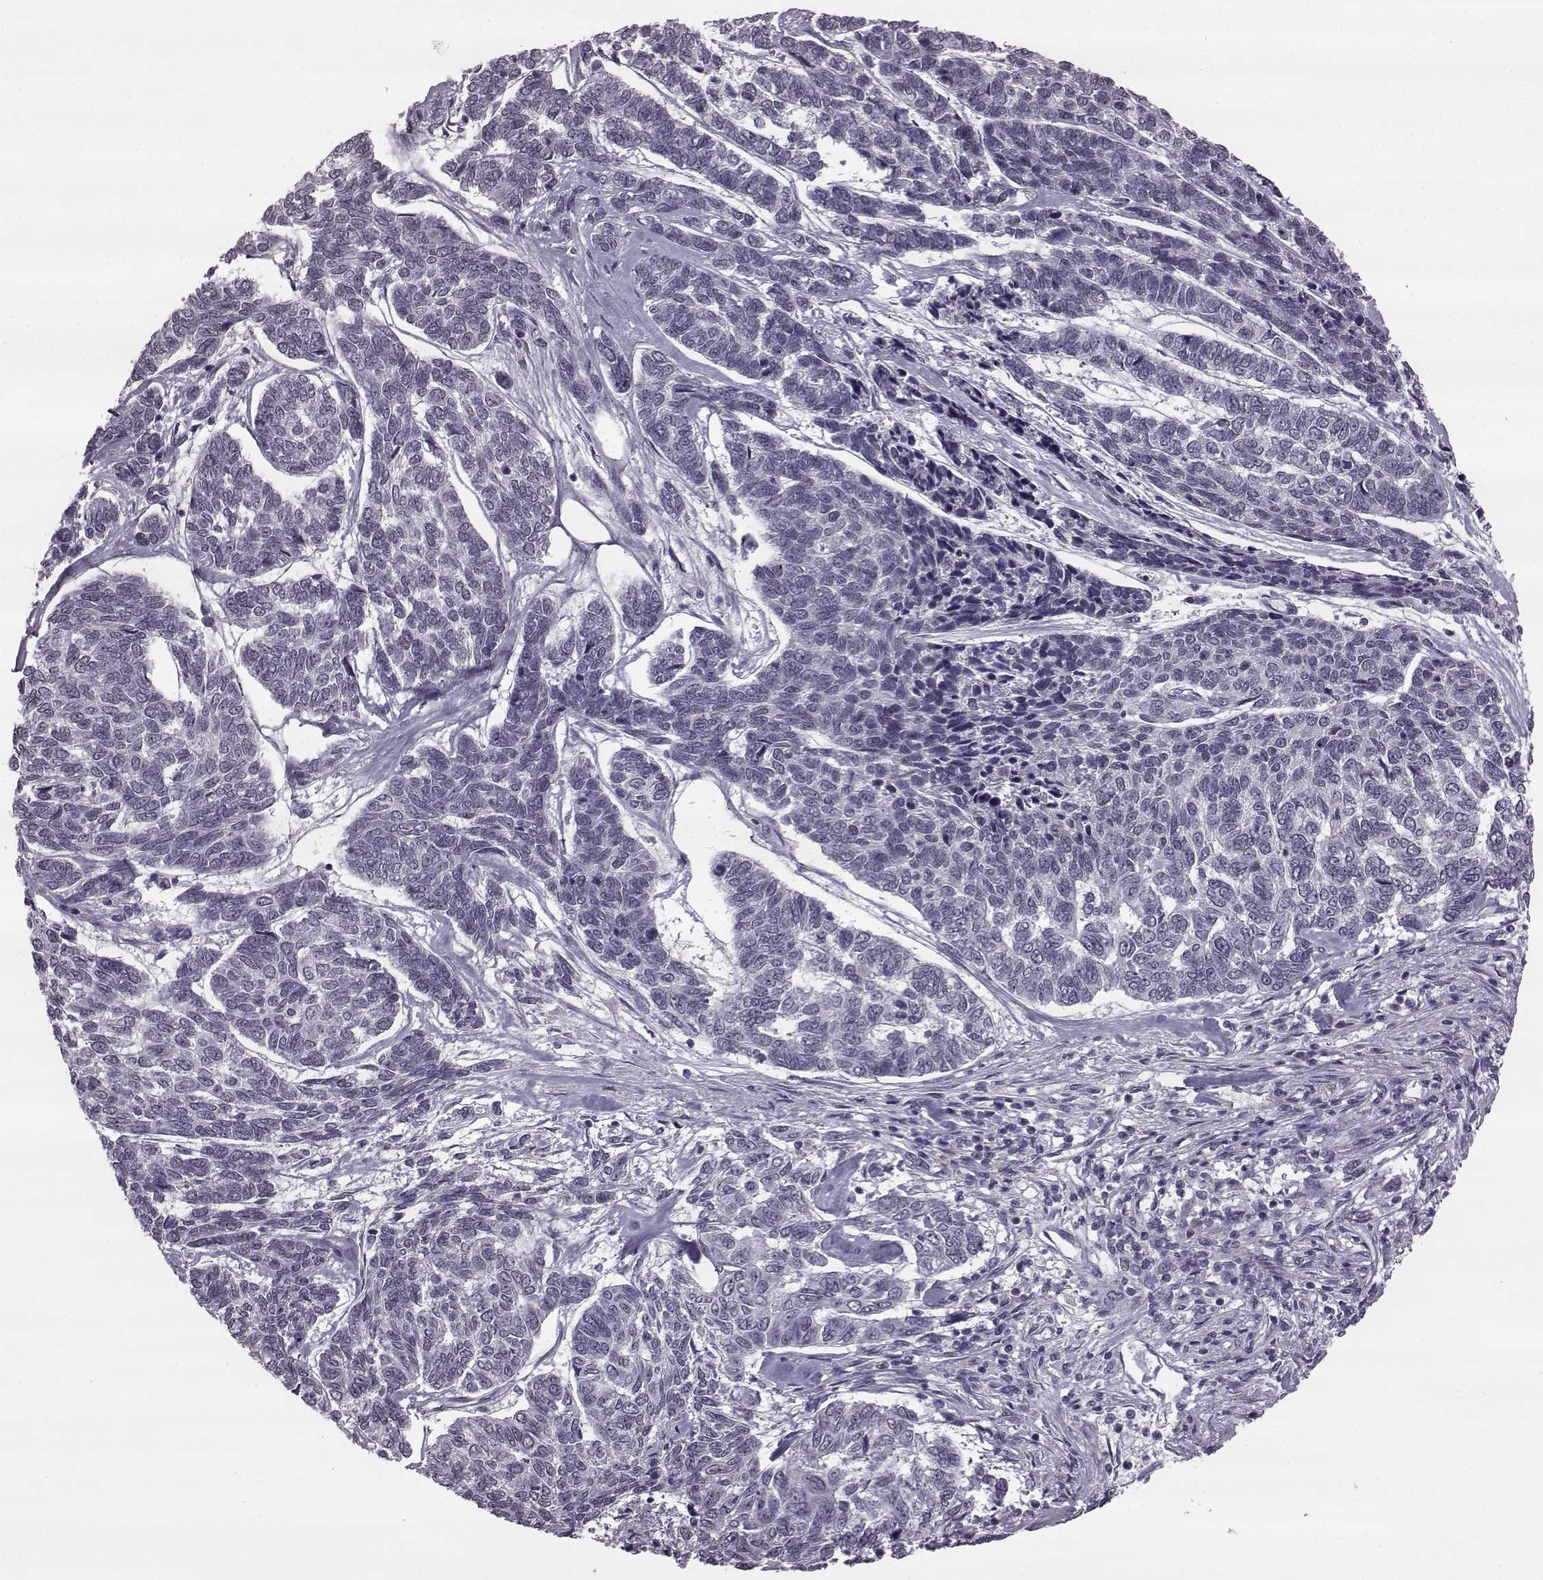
{"staining": {"intensity": "negative", "quantity": "none", "location": "none"}, "tissue": "skin cancer", "cell_type": "Tumor cells", "image_type": "cancer", "snomed": [{"axis": "morphology", "description": "Basal cell carcinoma"}, {"axis": "topography", "description": "Skin"}], "caption": "Immunohistochemistry (IHC) image of skin cancer (basal cell carcinoma) stained for a protein (brown), which demonstrates no expression in tumor cells.", "gene": "SLC28A2", "patient": {"sex": "female", "age": 65}}